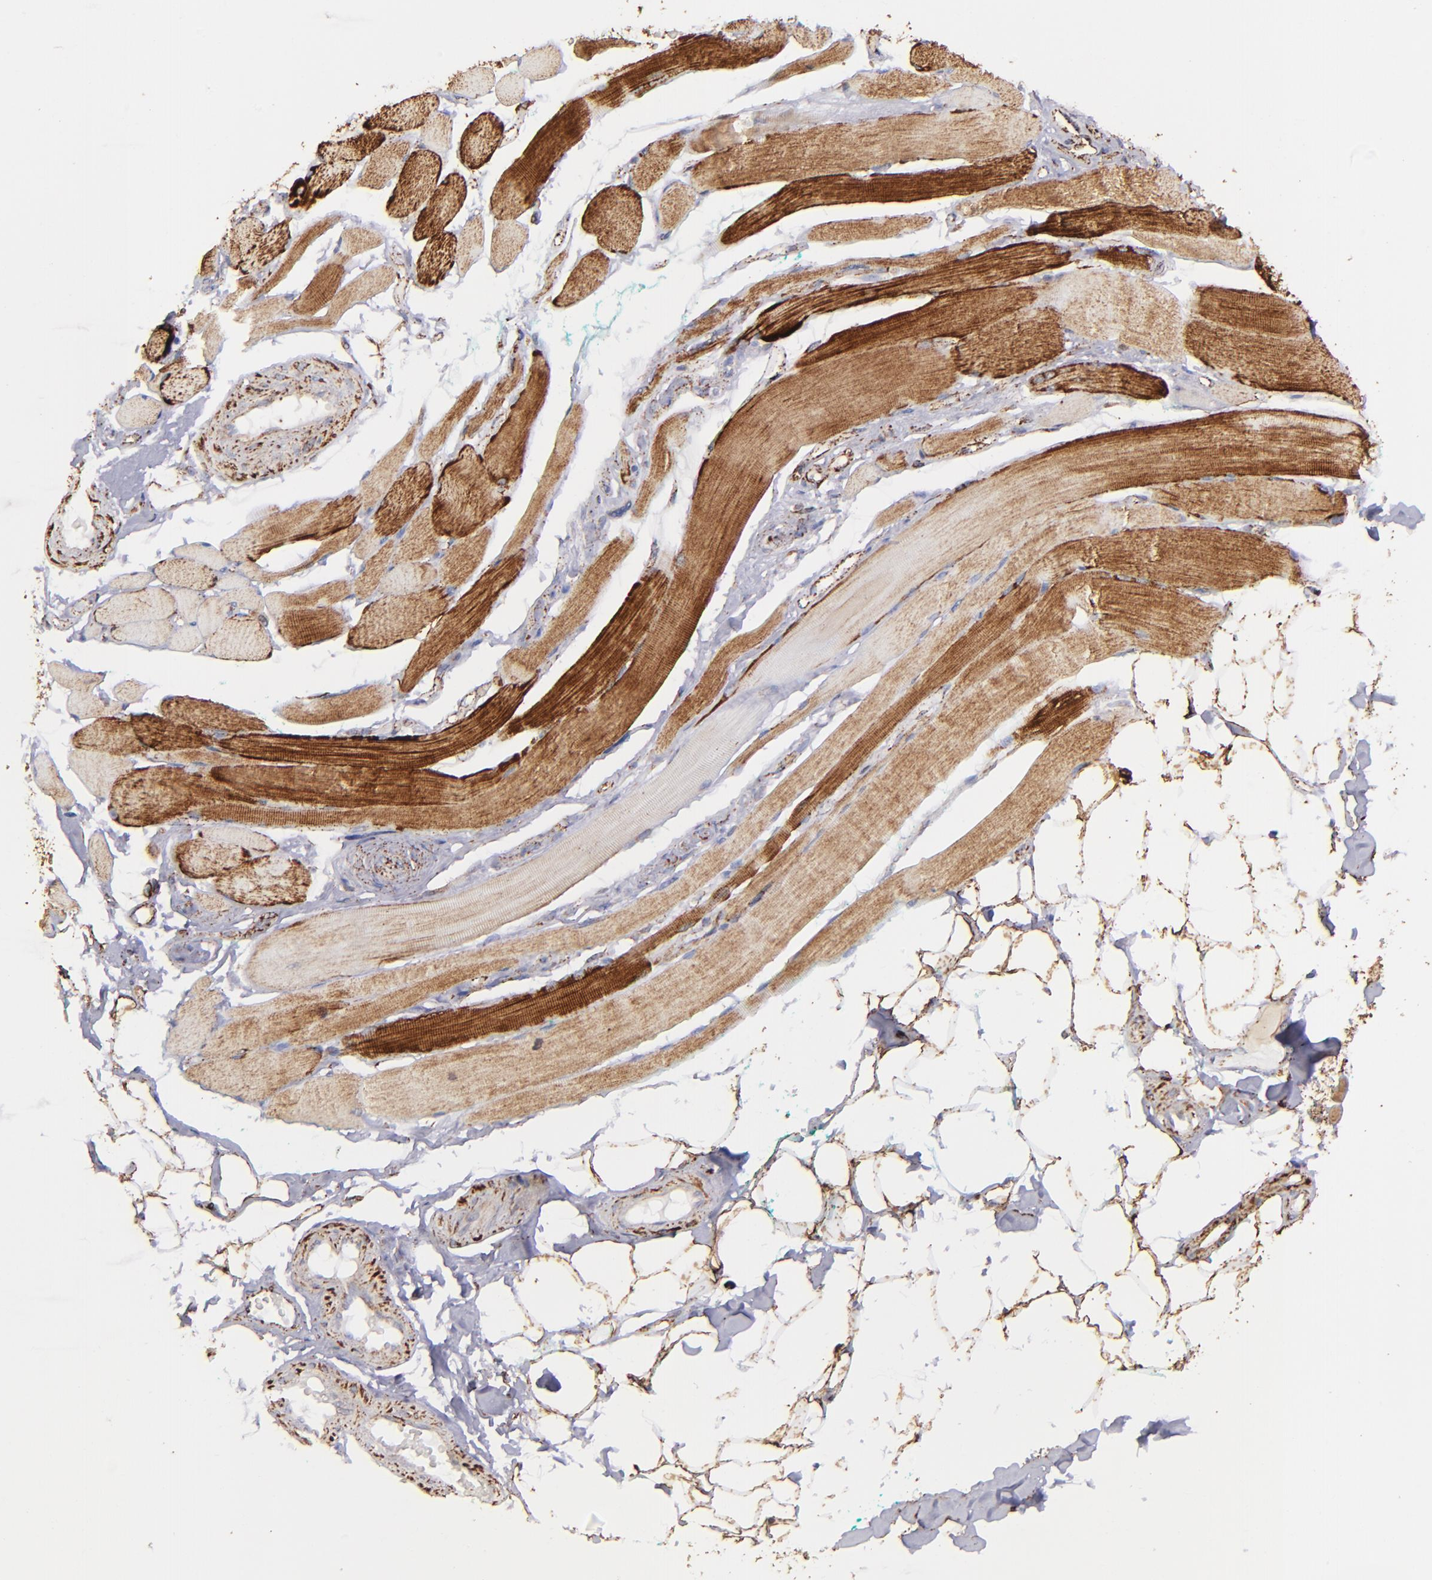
{"staining": {"intensity": "moderate", "quantity": "25%-75%", "location": "cytoplasmic/membranous"}, "tissue": "skeletal muscle", "cell_type": "Myocytes", "image_type": "normal", "snomed": [{"axis": "morphology", "description": "Normal tissue, NOS"}, {"axis": "topography", "description": "Skeletal muscle"}, {"axis": "topography", "description": "Peripheral nerve tissue"}], "caption": "Skeletal muscle stained with immunohistochemistry (IHC) displays moderate cytoplasmic/membranous staining in about 25%-75% of myocytes. Ihc stains the protein of interest in brown and the nuclei are stained blue.", "gene": "MAOB", "patient": {"sex": "female", "age": 84}}